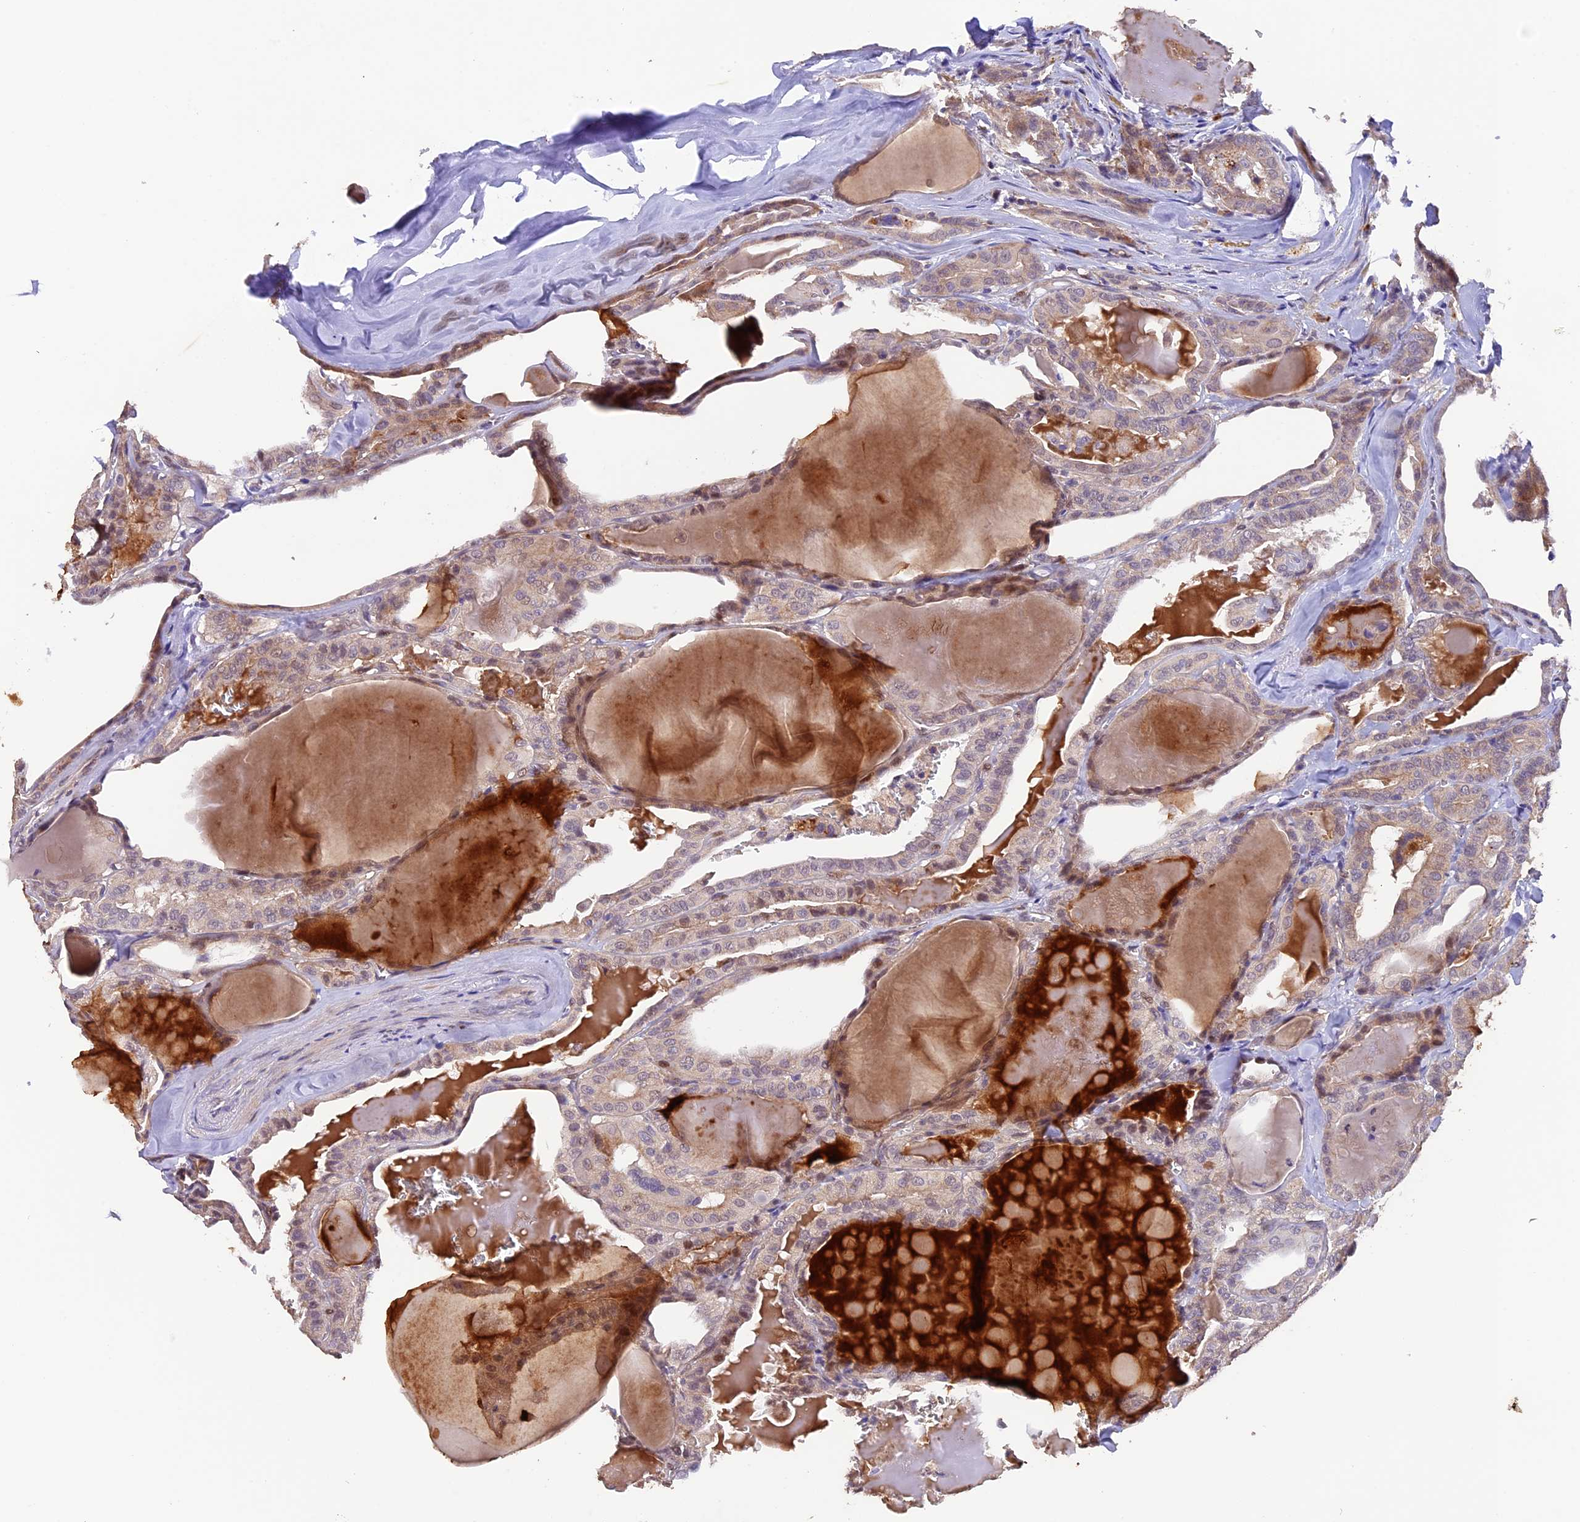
{"staining": {"intensity": "weak", "quantity": "<25%", "location": "cytoplasmic/membranous,nuclear"}, "tissue": "thyroid cancer", "cell_type": "Tumor cells", "image_type": "cancer", "snomed": [{"axis": "morphology", "description": "Papillary adenocarcinoma, NOS"}, {"axis": "topography", "description": "Thyroid gland"}], "caption": "This is an immunohistochemistry image of thyroid papillary adenocarcinoma. There is no staining in tumor cells.", "gene": "NCK2", "patient": {"sex": "male", "age": 52}}